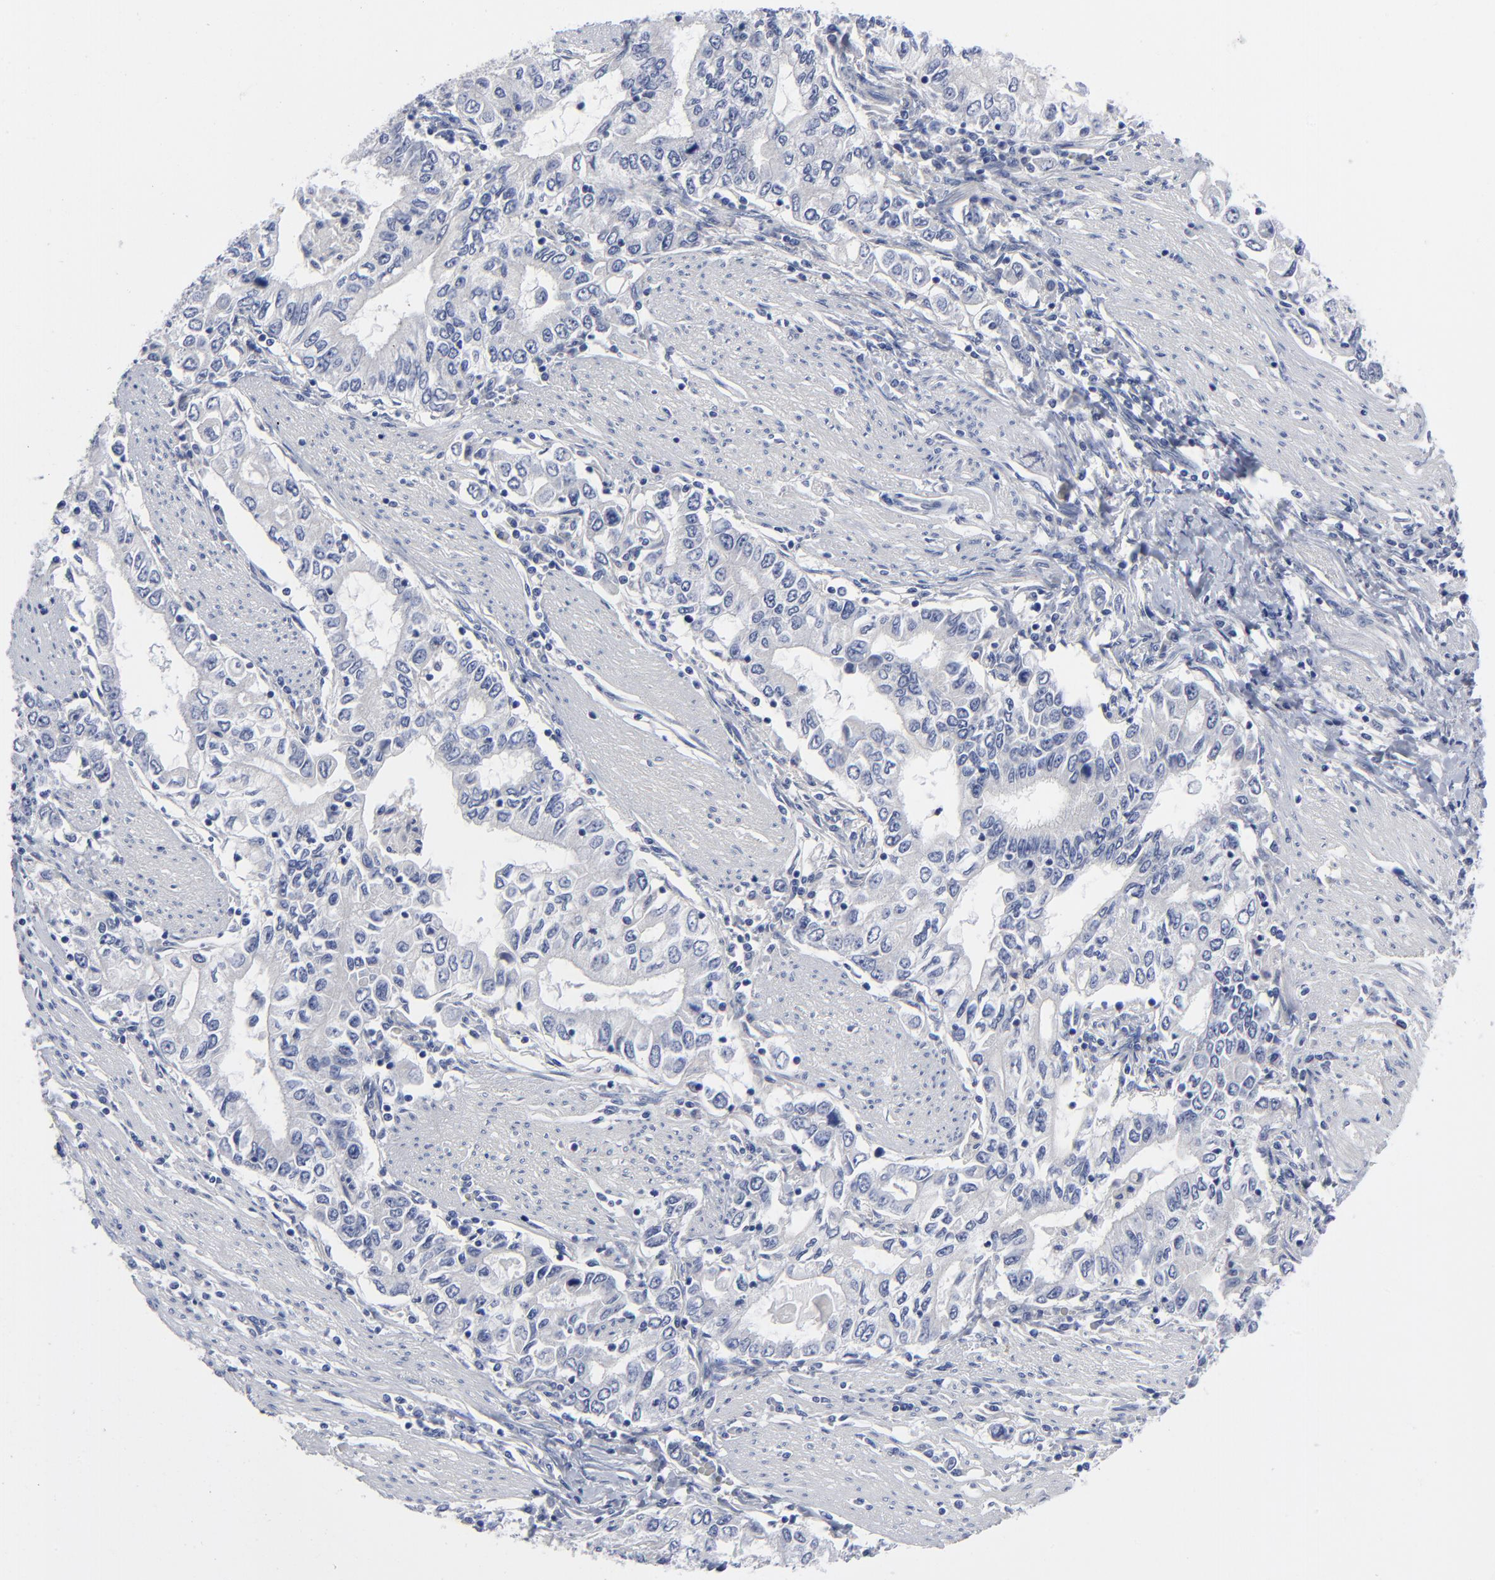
{"staining": {"intensity": "negative", "quantity": "none", "location": "none"}, "tissue": "stomach cancer", "cell_type": "Tumor cells", "image_type": "cancer", "snomed": [{"axis": "morphology", "description": "Adenocarcinoma, NOS"}, {"axis": "topography", "description": "Stomach, lower"}], "caption": "Immunohistochemistry (IHC) photomicrograph of neoplastic tissue: stomach adenocarcinoma stained with DAB (3,3'-diaminobenzidine) reveals no significant protein staining in tumor cells.", "gene": "CLEC4G", "patient": {"sex": "female", "age": 72}}